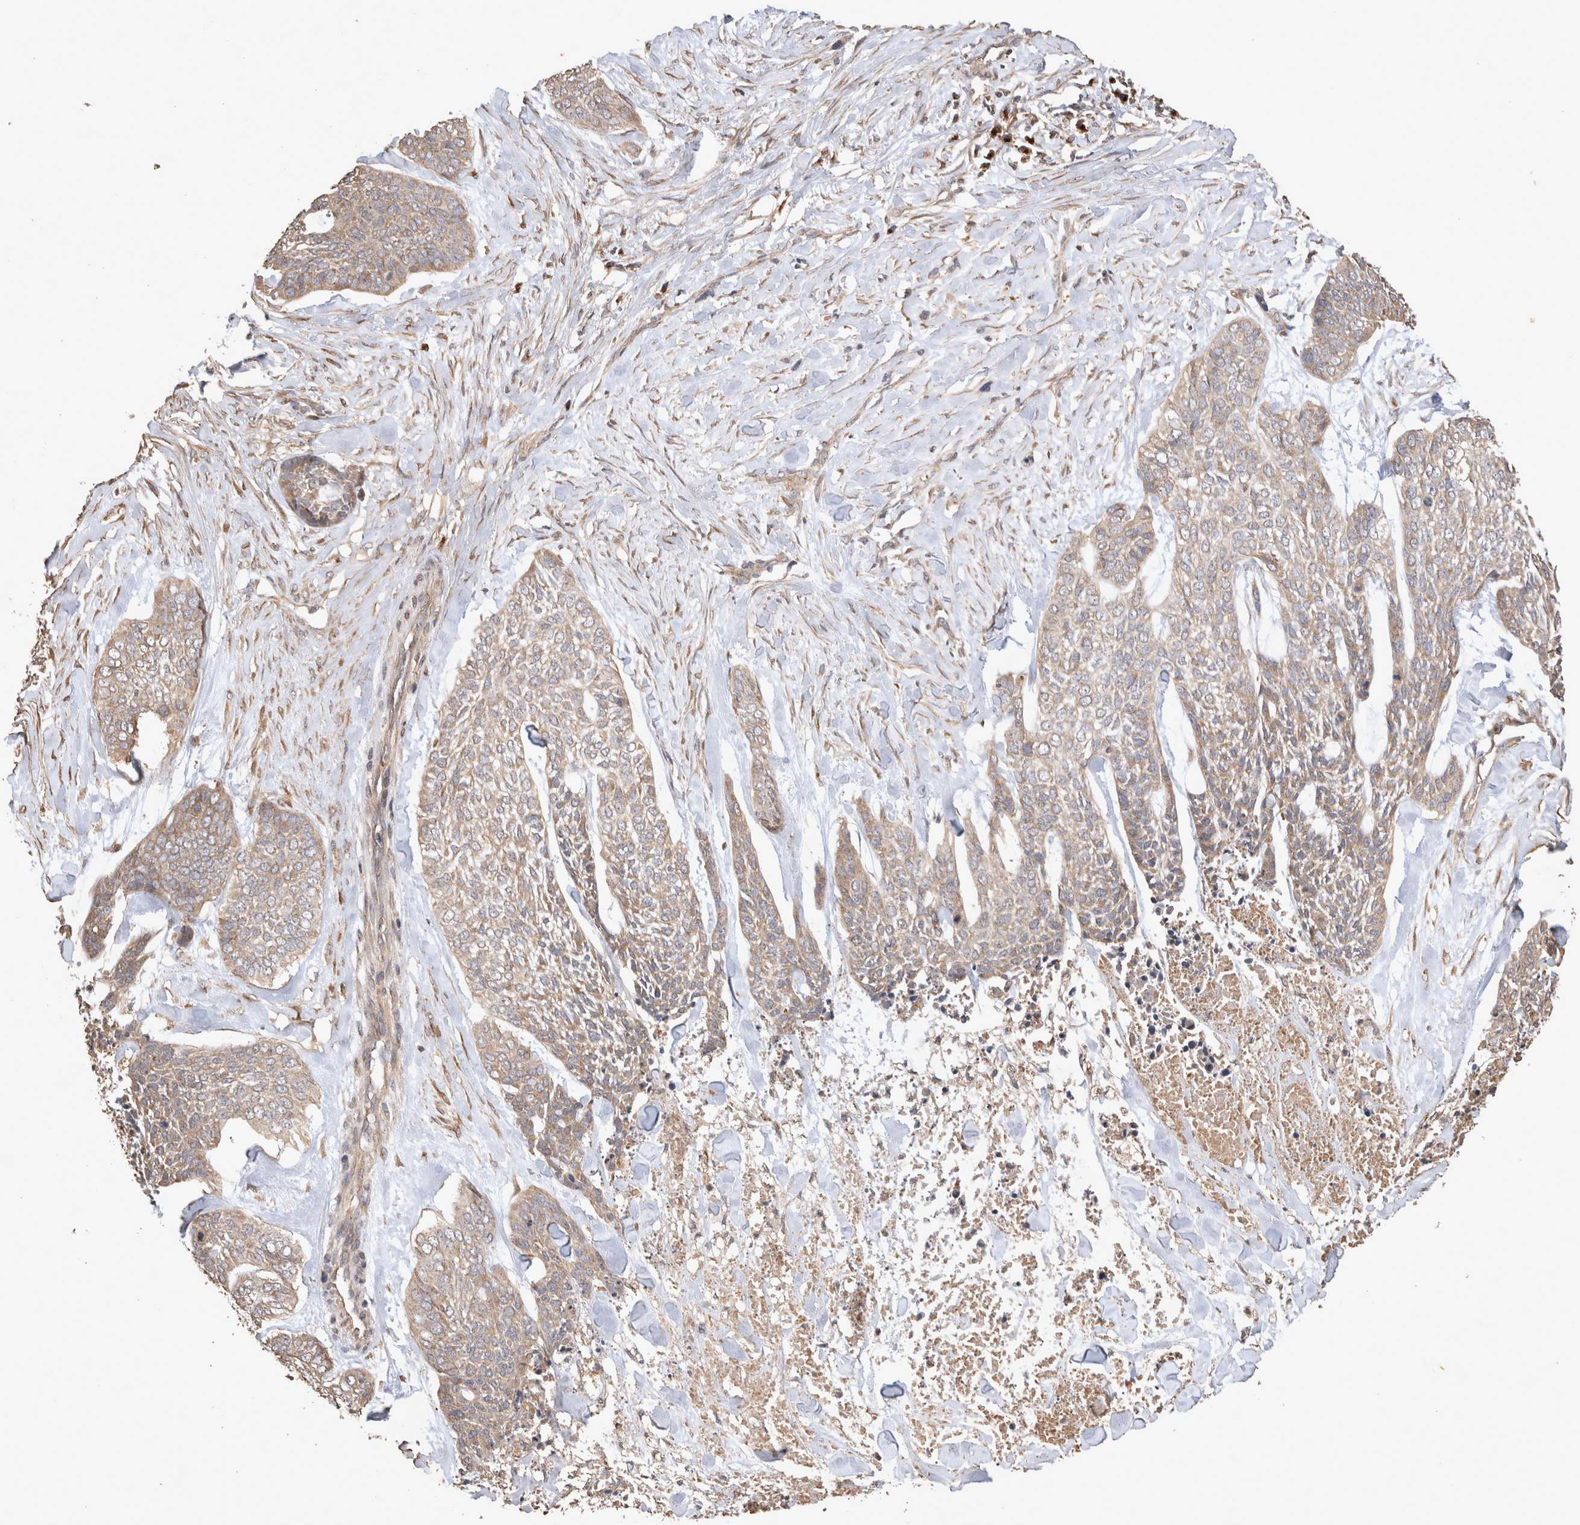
{"staining": {"intensity": "moderate", "quantity": ">75%", "location": "cytoplasmic/membranous"}, "tissue": "skin cancer", "cell_type": "Tumor cells", "image_type": "cancer", "snomed": [{"axis": "morphology", "description": "Basal cell carcinoma"}, {"axis": "topography", "description": "Skin"}], "caption": "Skin cancer stained with DAB IHC demonstrates medium levels of moderate cytoplasmic/membranous positivity in about >75% of tumor cells.", "gene": "SNX31", "patient": {"sex": "female", "age": 64}}